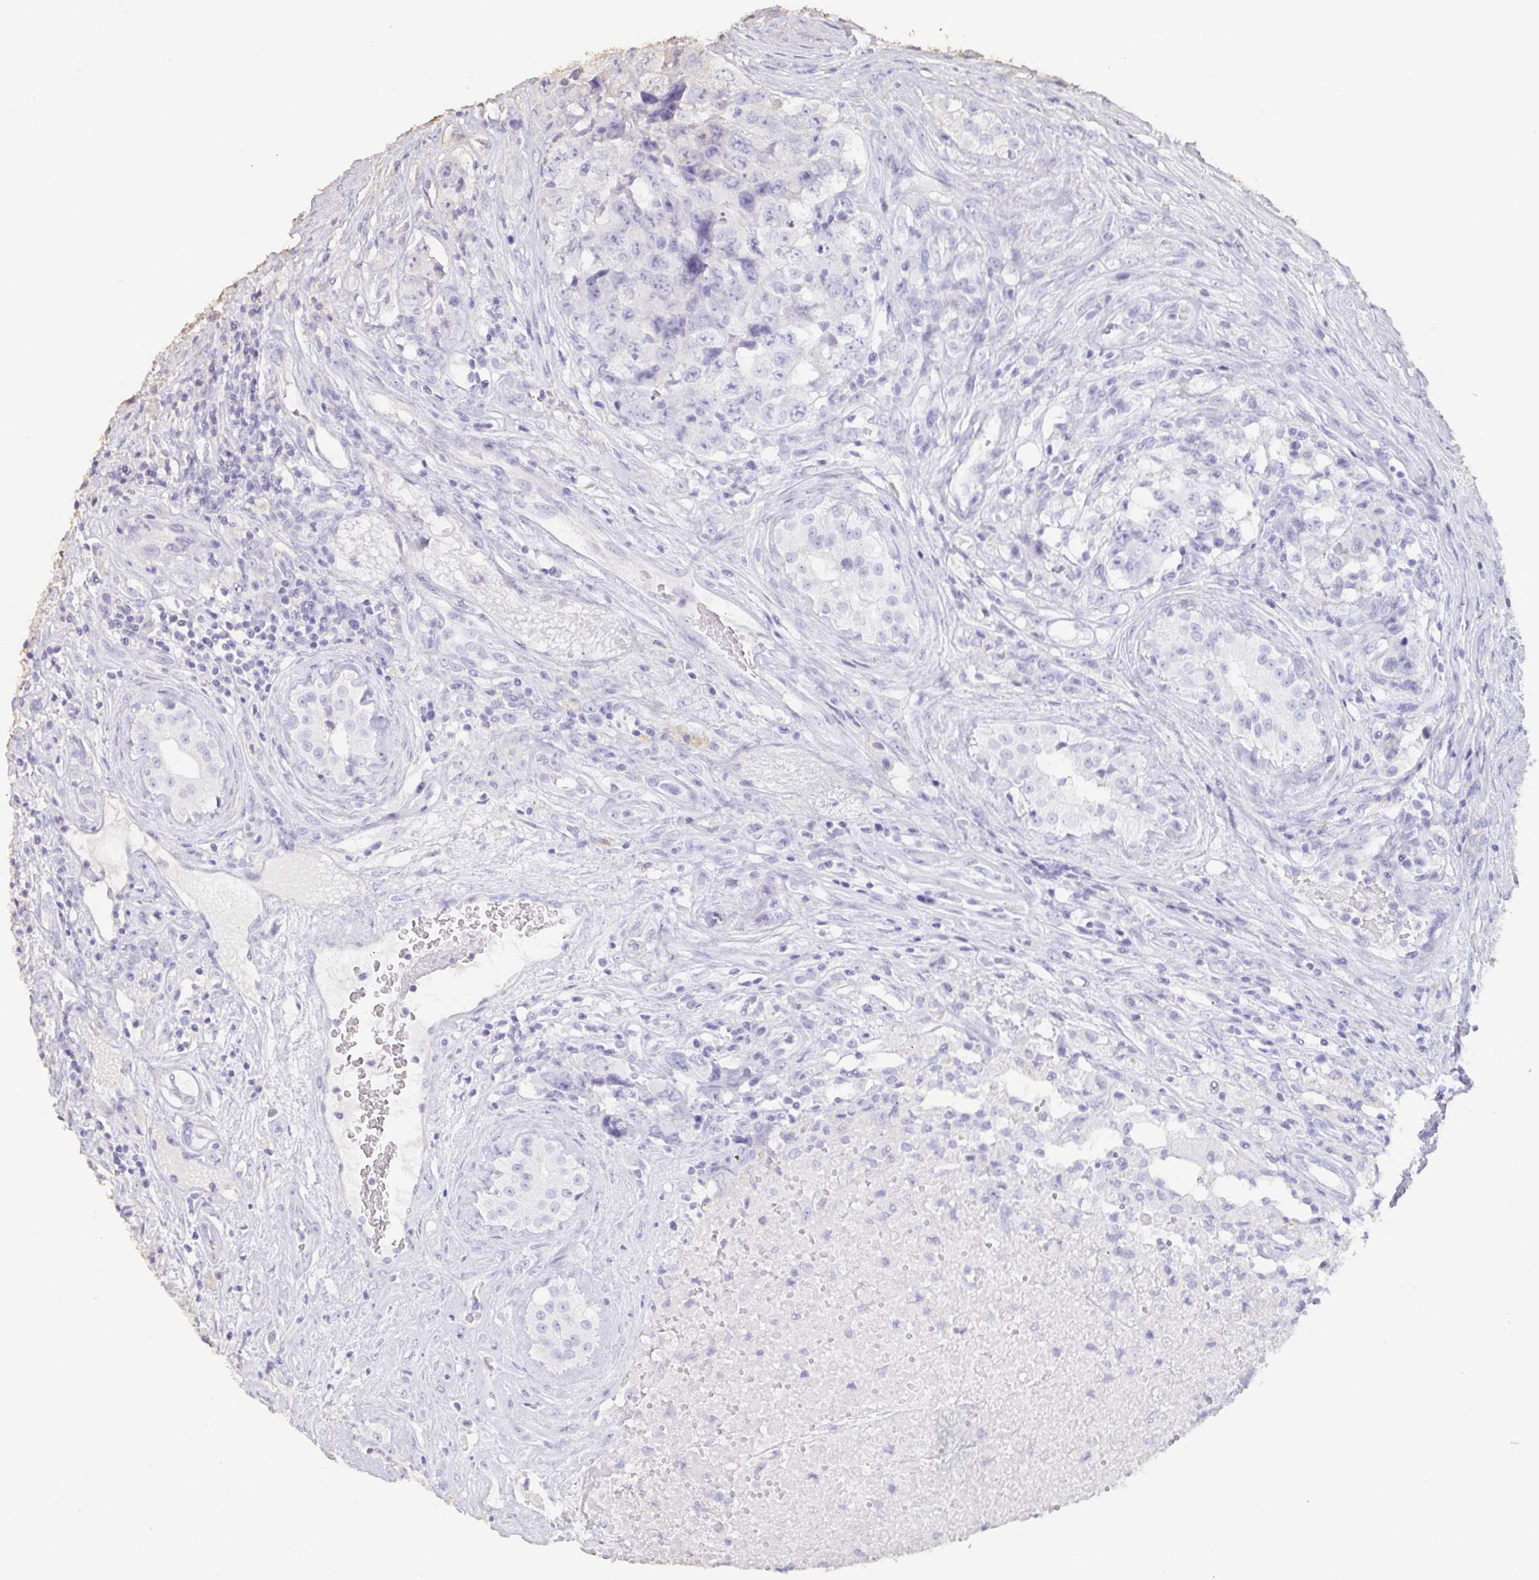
{"staining": {"intensity": "negative", "quantity": "none", "location": "none"}, "tissue": "testis cancer", "cell_type": "Tumor cells", "image_type": "cancer", "snomed": [{"axis": "morphology", "description": "Carcinoma, Embryonal, NOS"}, {"axis": "topography", "description": "Testis"}], "caption": "DAB (3,3'-diaminobenzidine) immunohistochemical staining of testis cancer (embryonal carcinoma) reveals no significant staining in tumor cells. (DAB (3,3'-diaminobenzidine) immunohistochemistry visualized using brightfield microscopy, high magnification).", "gene": "BPIFA2", "patient": {"sex": "male", "age": 24}}